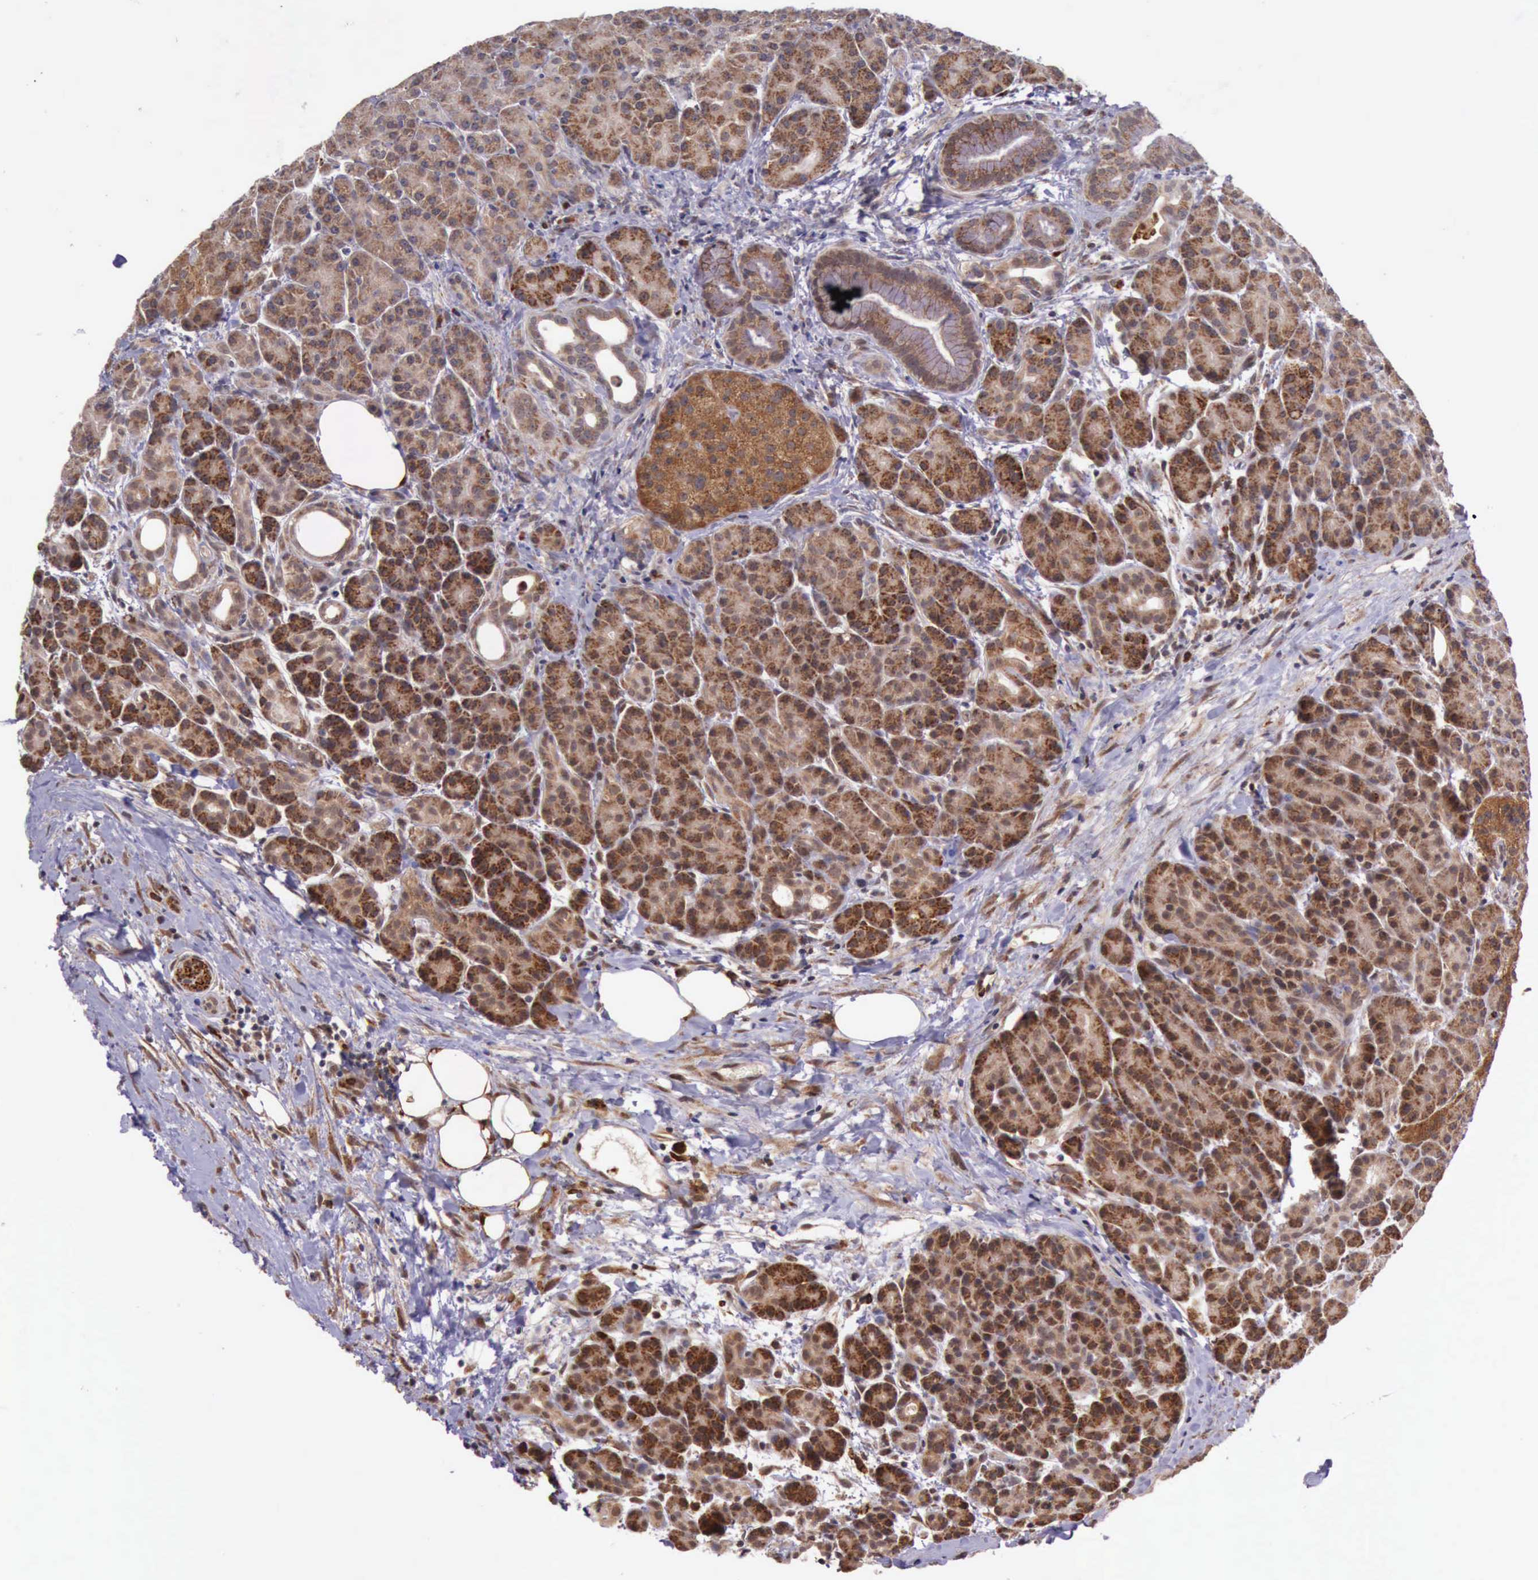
{"staining": {"intensity": "strong", "quantity": ">75%", "location": "cytoplasmic/membranous"}, "tissue": "pancreas", "cell_type": "Exocrine glandular cells", "image_type": "normal", "snomed": [{"axis": "morphology", "description": "Normal tissue, NOS"}, {"axis": "topography", "description": "Pancreas"}], "caption": "Exocrine glandular cells exhibit high levels of strong cytoplasmic/membranous positivity in approximately >75% of cells in unremarkable human pancreas.", "gene": "ARMCX3", "patient": {"sex": "female", "age": 77}}